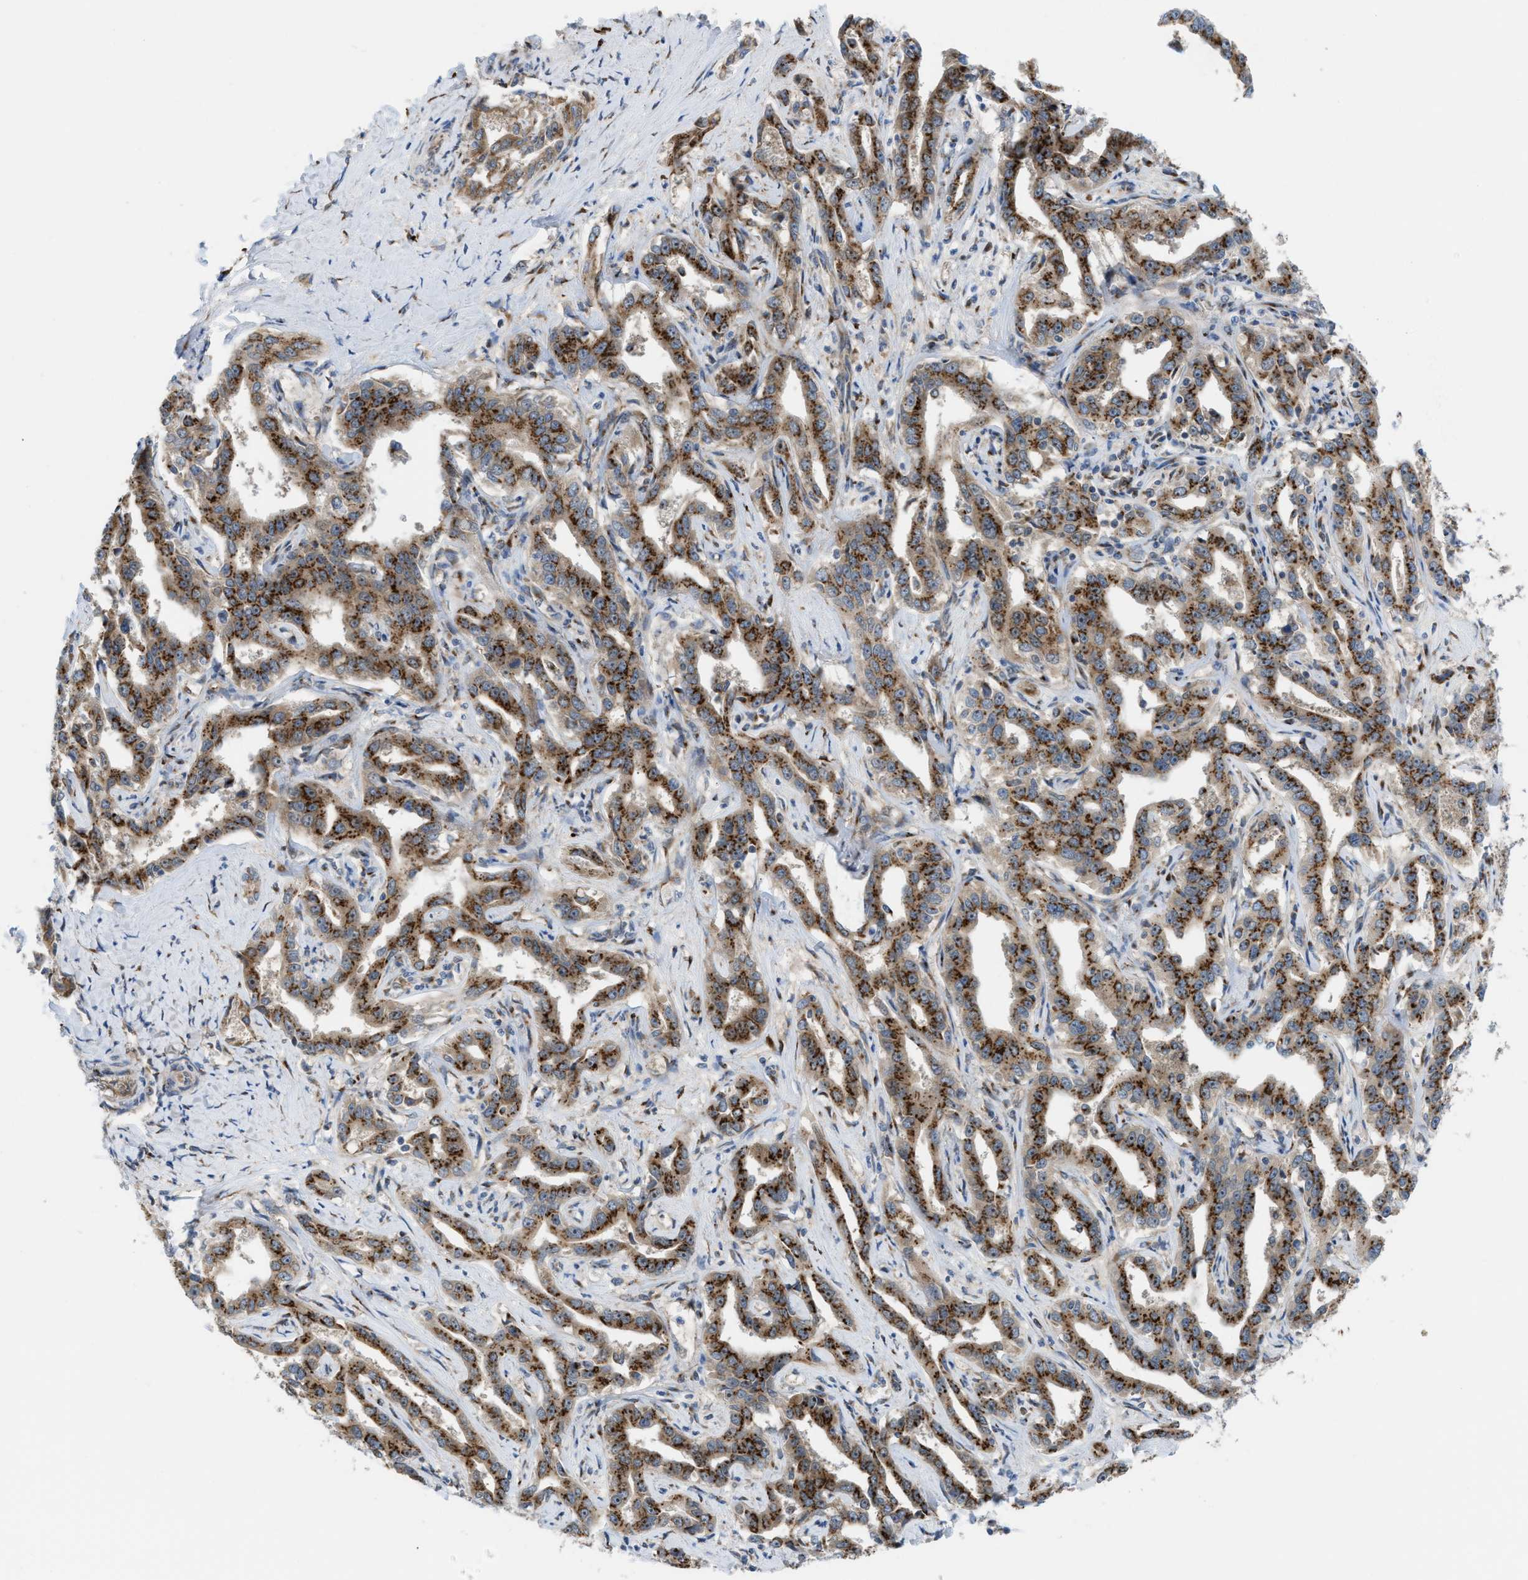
{"staining": {"intensity": "strong", "quantity": ">75%", "location": "cytoplasmic/membranous"}, "tissue": "liver cancer", "cell_type": "Tumor cells", "image_type": "cancer", "snomed": [{"axis": "morphology", "description": "Cholangiocarcinoma"}, {"axis": "topography", "description": "Liver"}], "caption": "Protein staining shows strong cytoplasmic/membranous expression in about >75% of tumor cells in liver cancer (cholangiocarcinoma).", "gene": "SLC38A10", "patient": {"sex": "male", "age": 59}}